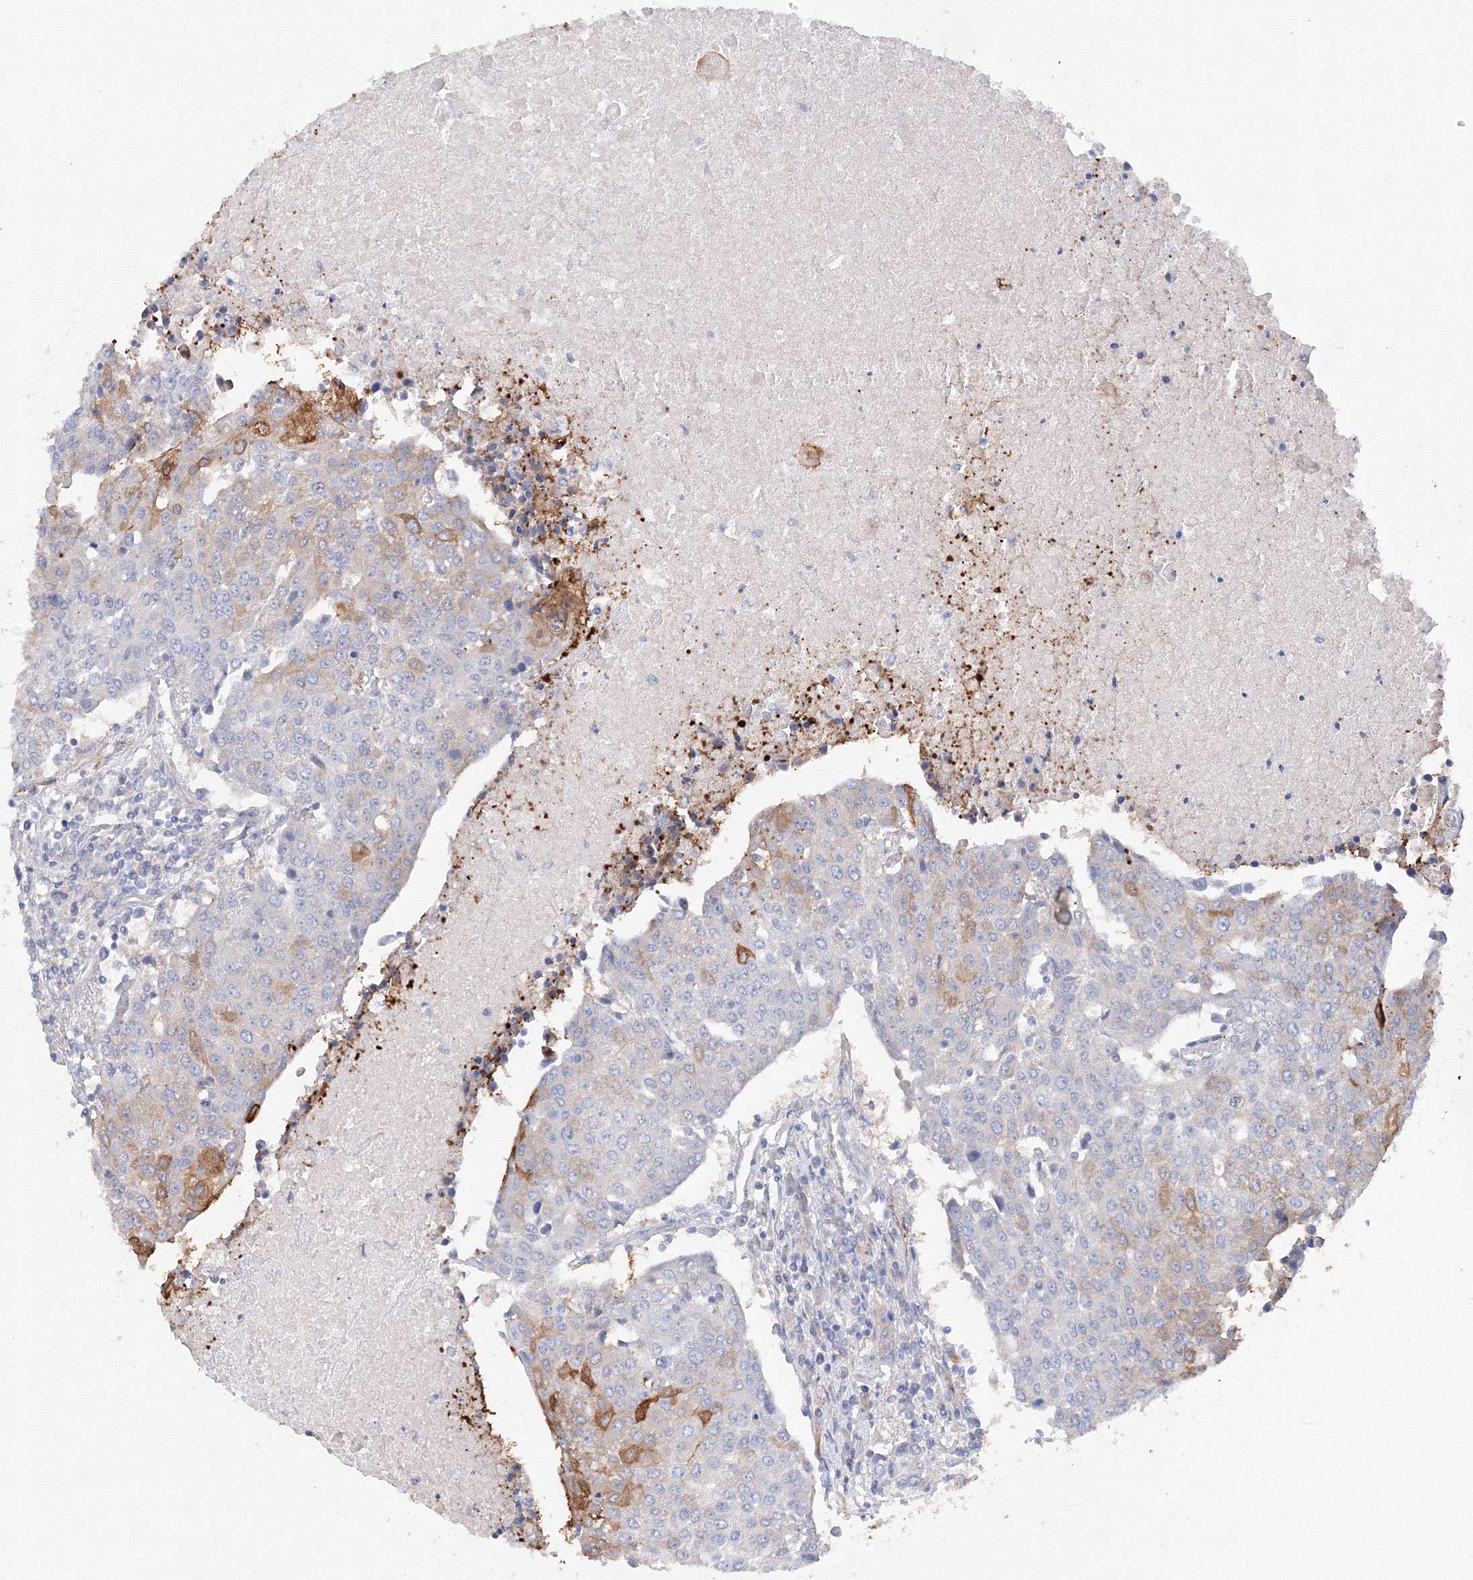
{"staining": {"intensity": "moderate", "quantity": "<25%", "location": "cytoplasmic/membranous"}, "tissue": "urothelial cancer", "cell_type": "Tumor cells", "image_type": "cancer", "snomed": [{"axis": "morphology", "description": "Urothelial carcinoma, High grade"}, {"axis": "topography", "description": "Urinary bladder"}], "caption": "Immunohistochemistry histopathology image of neoplastic tissue: human high-grade urothelial carcinoma stained using IHC demonstrates low levels of moderate protein expression localized specifically in the cytoplasmic/membranous of tumor cells, appearing as a cytoplasmic/membranous brown color.", "gene": "DIS3L2", "patient": {"sex": "female", "age": 85}}